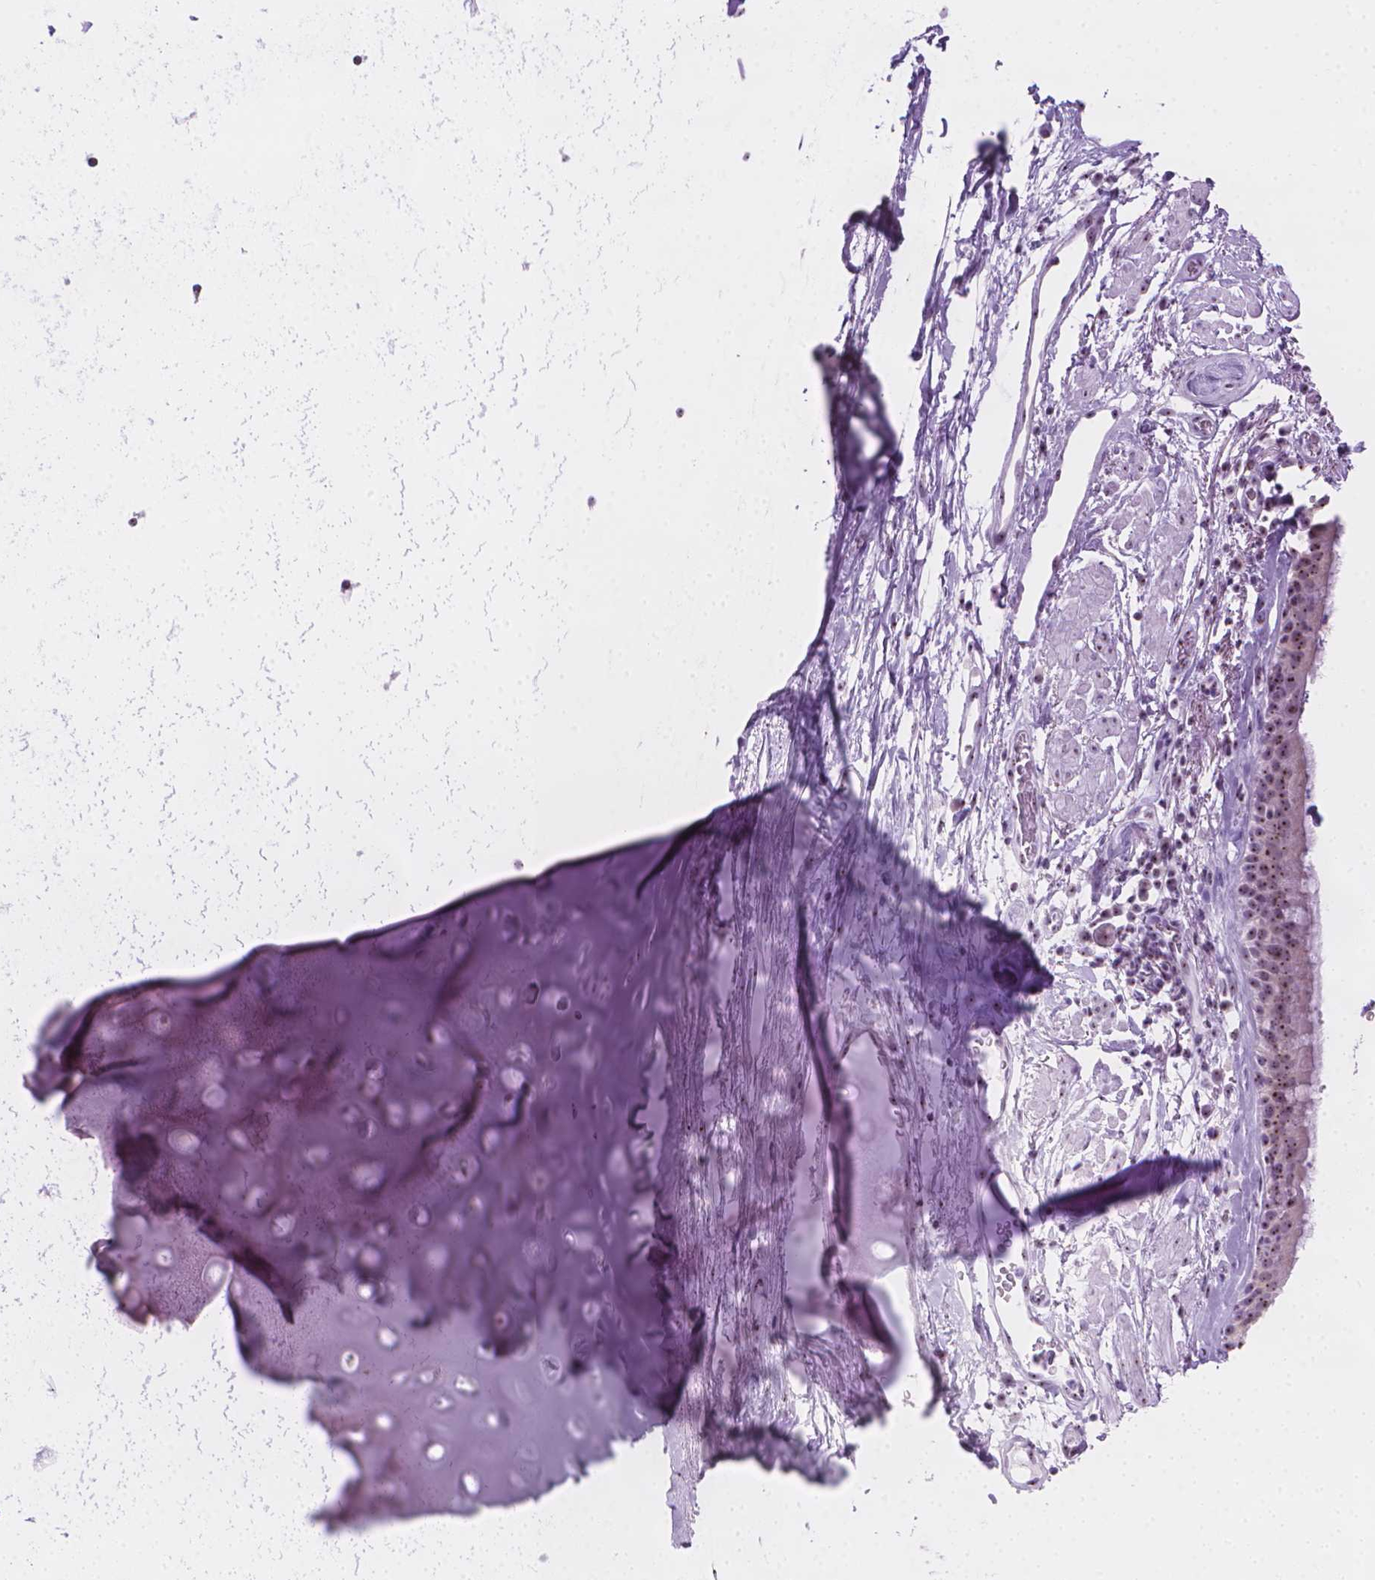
{"staining": {"intensity": "weak", "quantity": "25%-75%", "location": "nuclear"}, "tissue": "bronchus", "cell_type": "Respiratory epithelial cells", "image_type": "normal", "snomed": [{"axis": "morphology", "description": "Normal tissue, NOS"}, {"axis": "topography", "description": "Cartilage tissue"}, {"axis": "topography", "description": "Bronchus"}], "caption": "Immunohistochemistry image of normal bronchus: human bronchus stained using IHC demonstrates low levels of weak protein expression localized specifically in the nuclear of respiratory epithelial cells, appearing as a nuclear brown color.", "gene": "NOL7", "patient": {"sex": "male", "age": 58}}